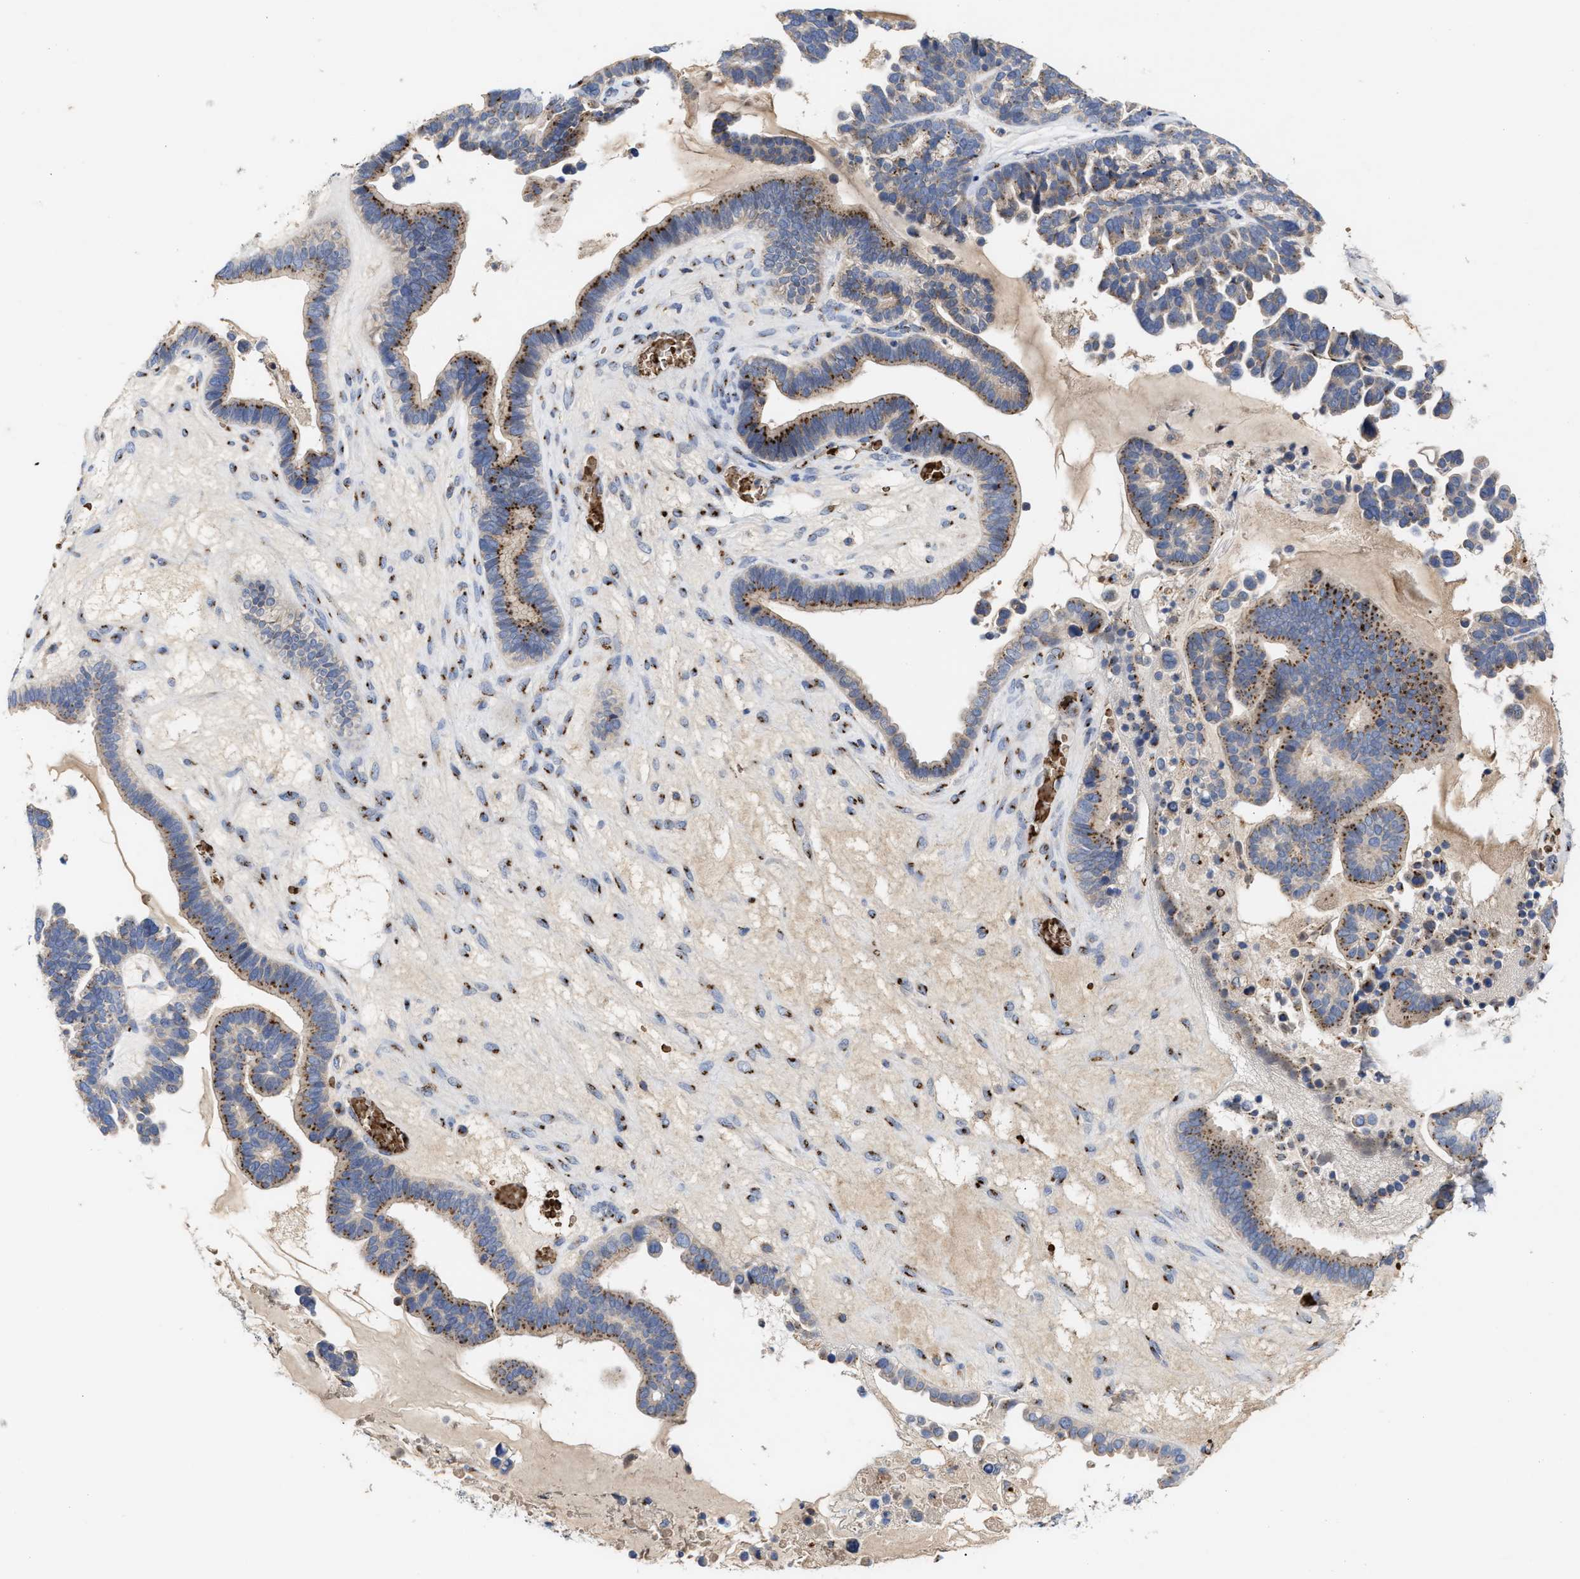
{"staining": {"intensity": "moderate", "quantity": ">75%", "location": "cytoplasmic/membranous"}, "tissue": "ovarian cancer", "cell_type": "Tumor cells", "image_type": "cancer", "snomed": [{"axis": "morphology", "description": "Cystadenocarcinoma, serous, NOS"}, {"axis": "topography", "description": "Ovary"}], "caption": "IHC of human serous cystadenocarcinoma (ovarian) shows medium levels of moderate cytoplasmic/membranous staining in approximately >75% of tumor cells.", "gene": "CCL2", "patient": {"sex": "female", "age": 56}}